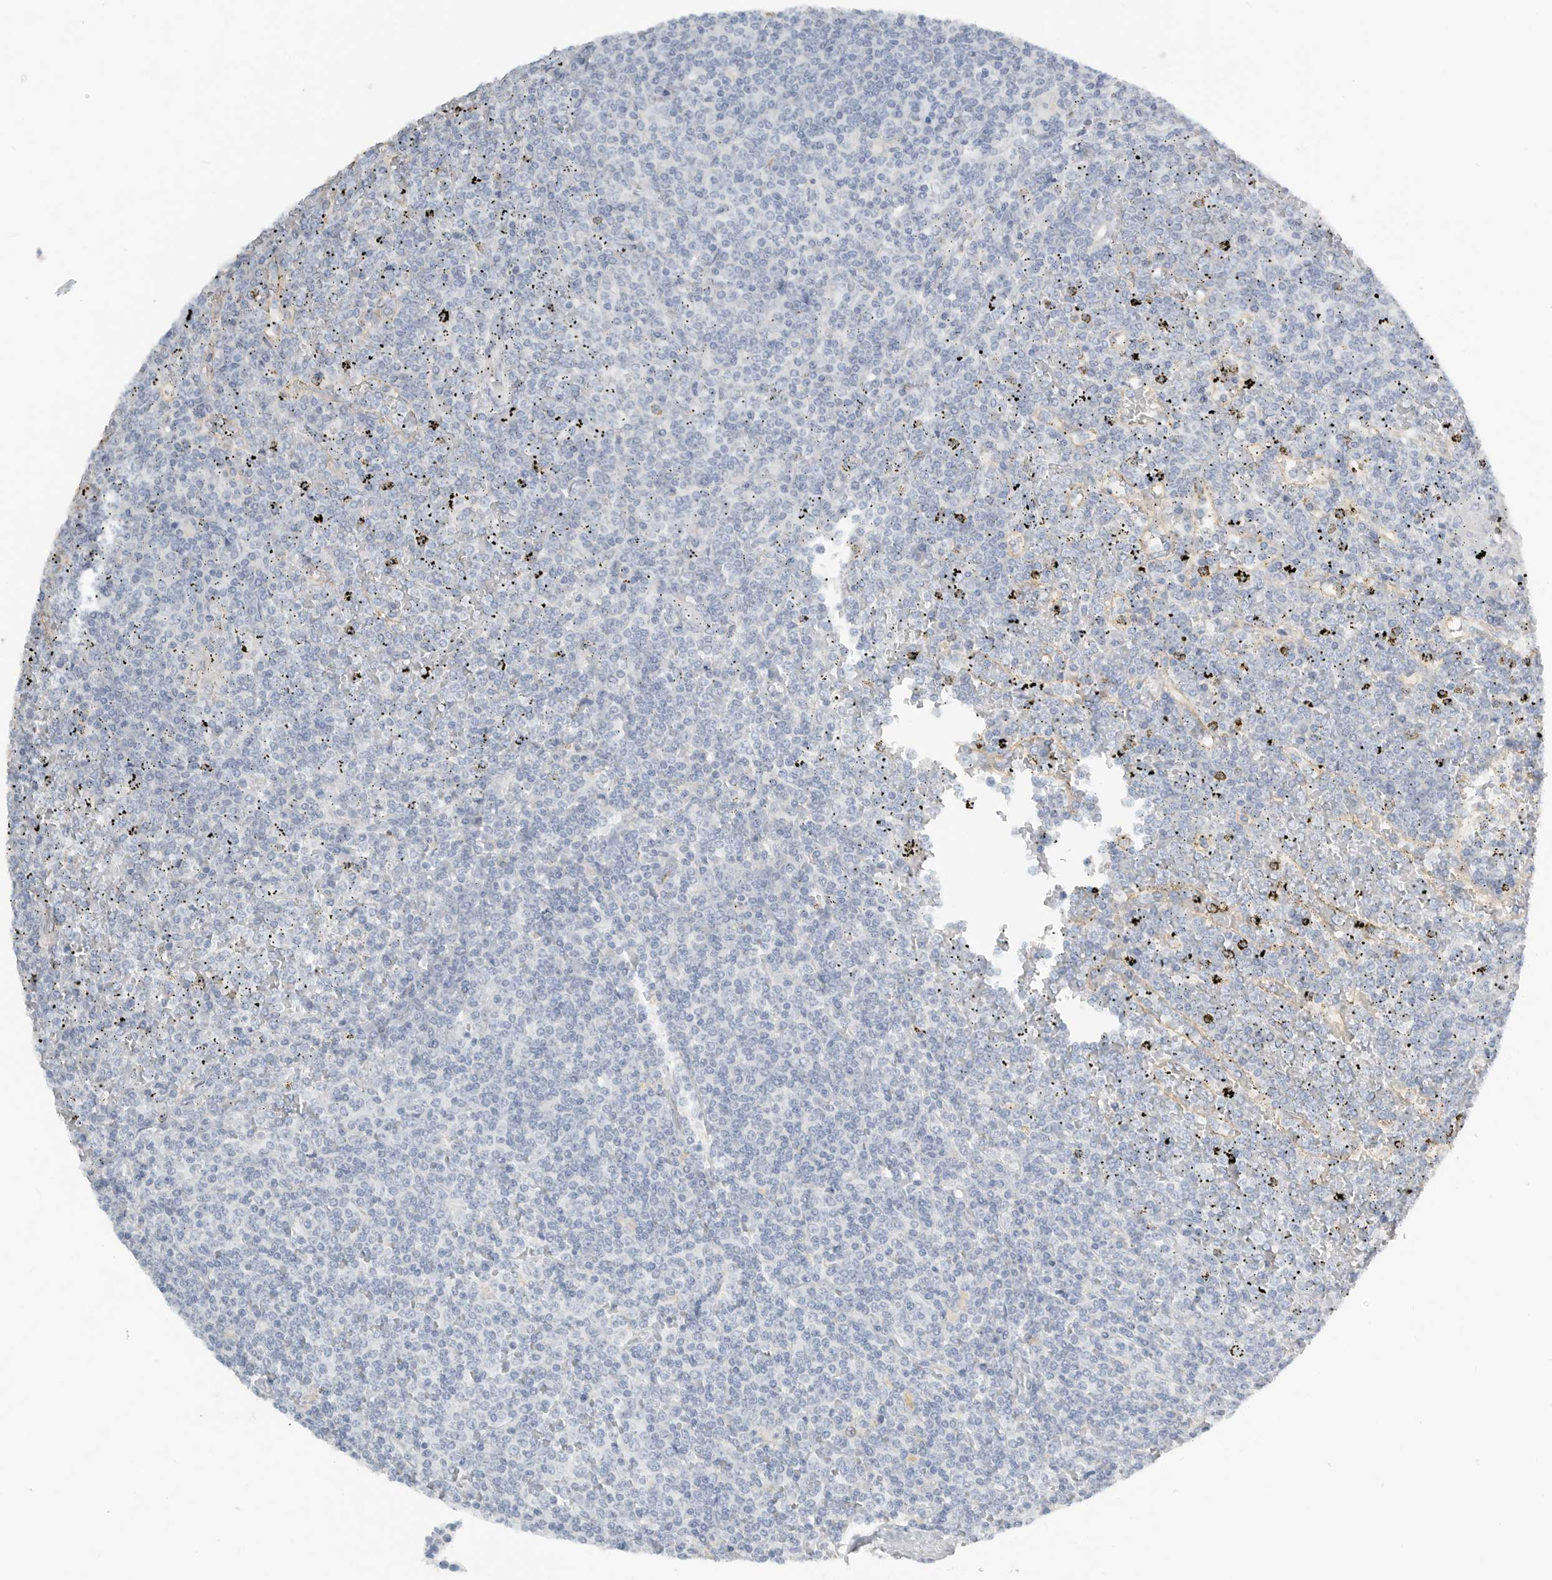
{"staining": {"intensity": "negative", "quantity": "none", "location": "none"}, "tissue": "lymphoma", "cell_type": "Tumor cells", "image_type": "cancer", "snomed": [{"axis": "morphology", "description": "Malignant lymphoma, non-Hodgkin's type, Low grade"}, {"axis": "topography", "description": "Spleen"}], "caption": "There is no significant positivity in tumor cells of low-grade malignant lymphoma, non-Hodgkin's type.", "gene": "PAM", "patient": {"sex": "female", "age": 19}}